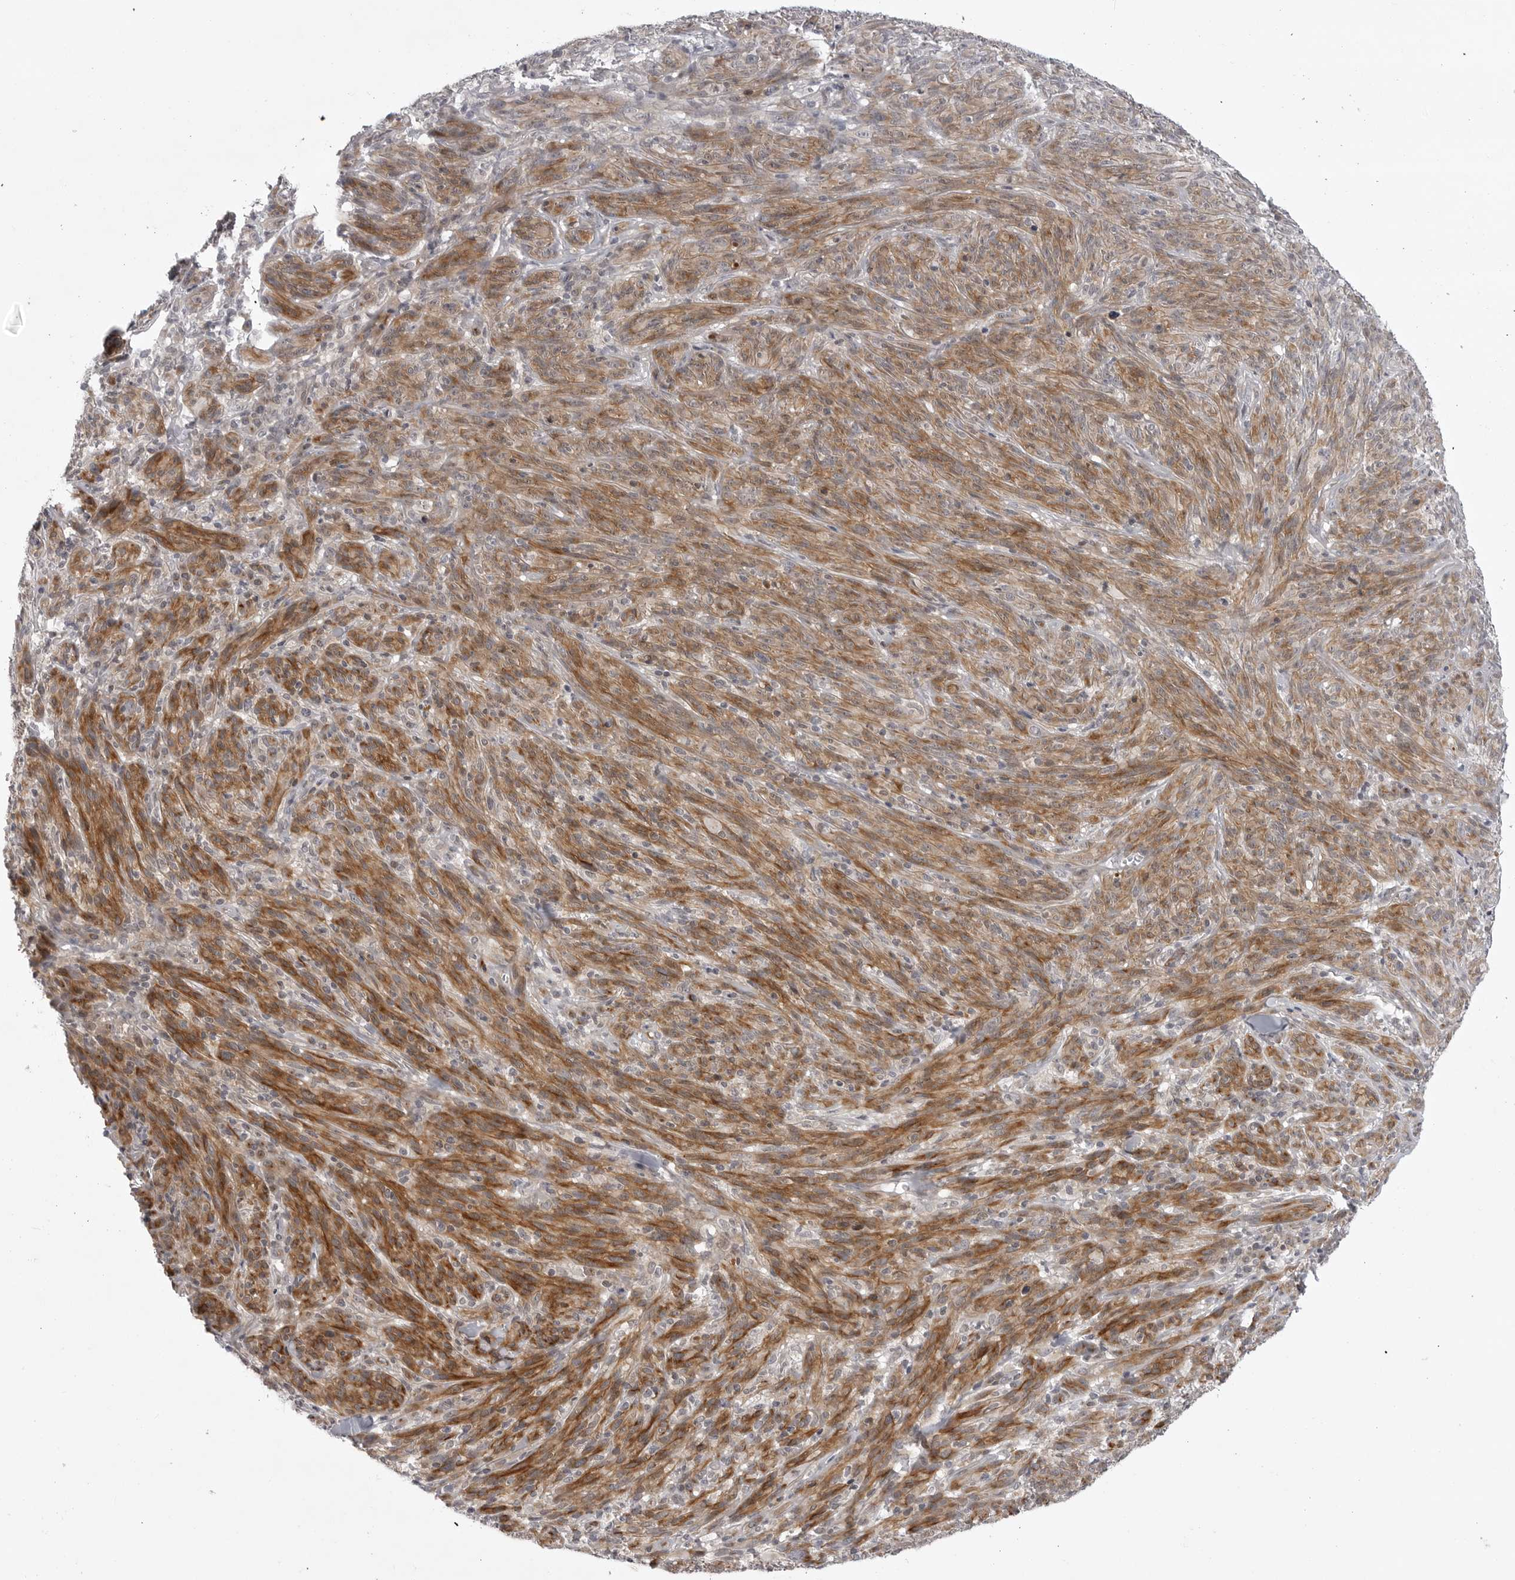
{"staining": {"intensity": "moderate", "quantity": ">75%", "location": "cytoplasmic/membranous"}, "tissue": "melanoma", "cell_type": "Tumor cells", "image_type": "cancer", "snomed": [{"axis": "morphology", "description": "Malignant melanoma, NOS"}, {"axis": "topography", "description": "Skin of head"}], "caption": "Melanoma was stained to show a protein in brown. There is medium levels of moderate cytoplasmic/membranous expression in approximately >75% of tumor cells.", "gene": "CD300LD", "patient": {"sex": "male", "age": 96}}